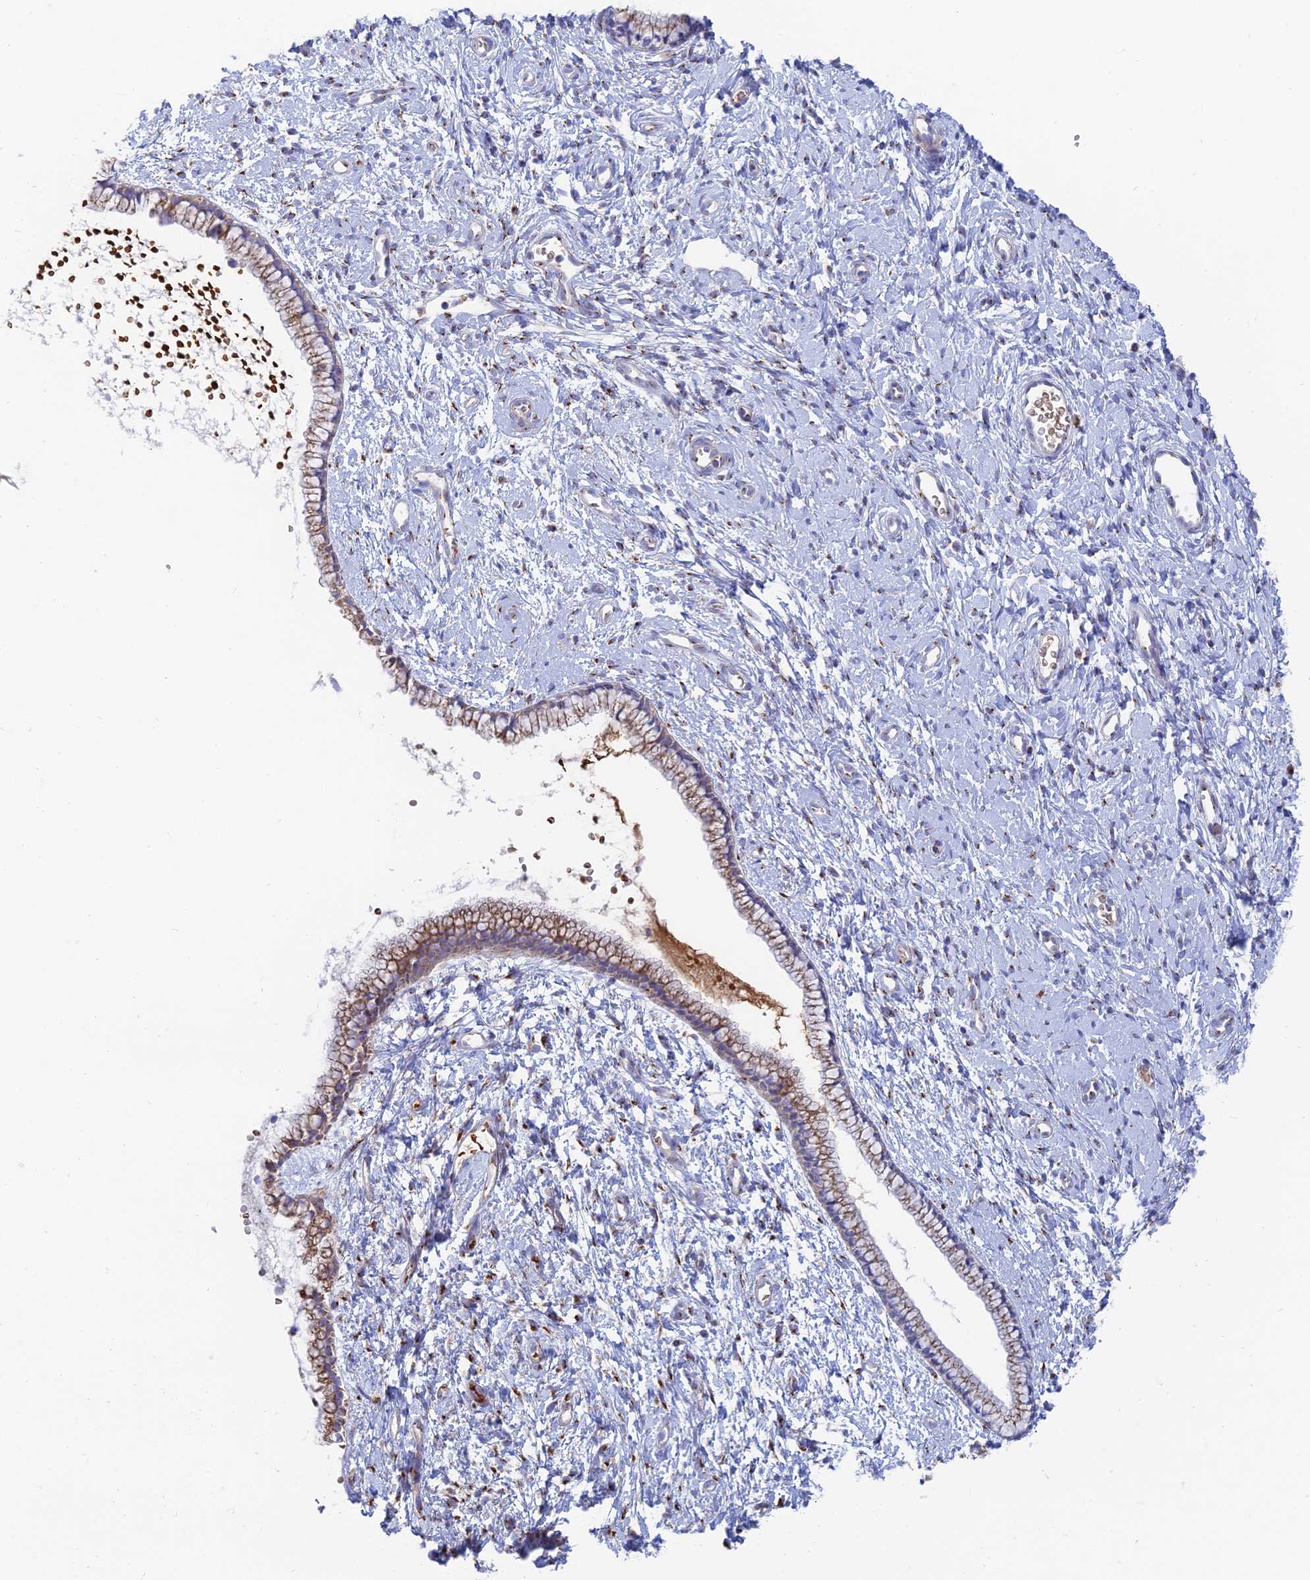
{"staining": {"intensity": "moderate", "quantity": "25%-75%", "location": "cytoplasmic/membranous"}, "tissue": "cervix", "cell_type": "Glandular cells", "image_type": "normal", "snomed": [{"axis": "morphology", "description": "Normal tissue, NOS"}, {"axis": "topography", "description": "Cervix"}], "caption": "The micrograph displays staining of normal cervix, revealing moderate cytoplasmic/membranous protein expression (brown color) within glandular cells.", "gene": "ENSG00000267561", "patient": {"sex": "female", "age": 57}}